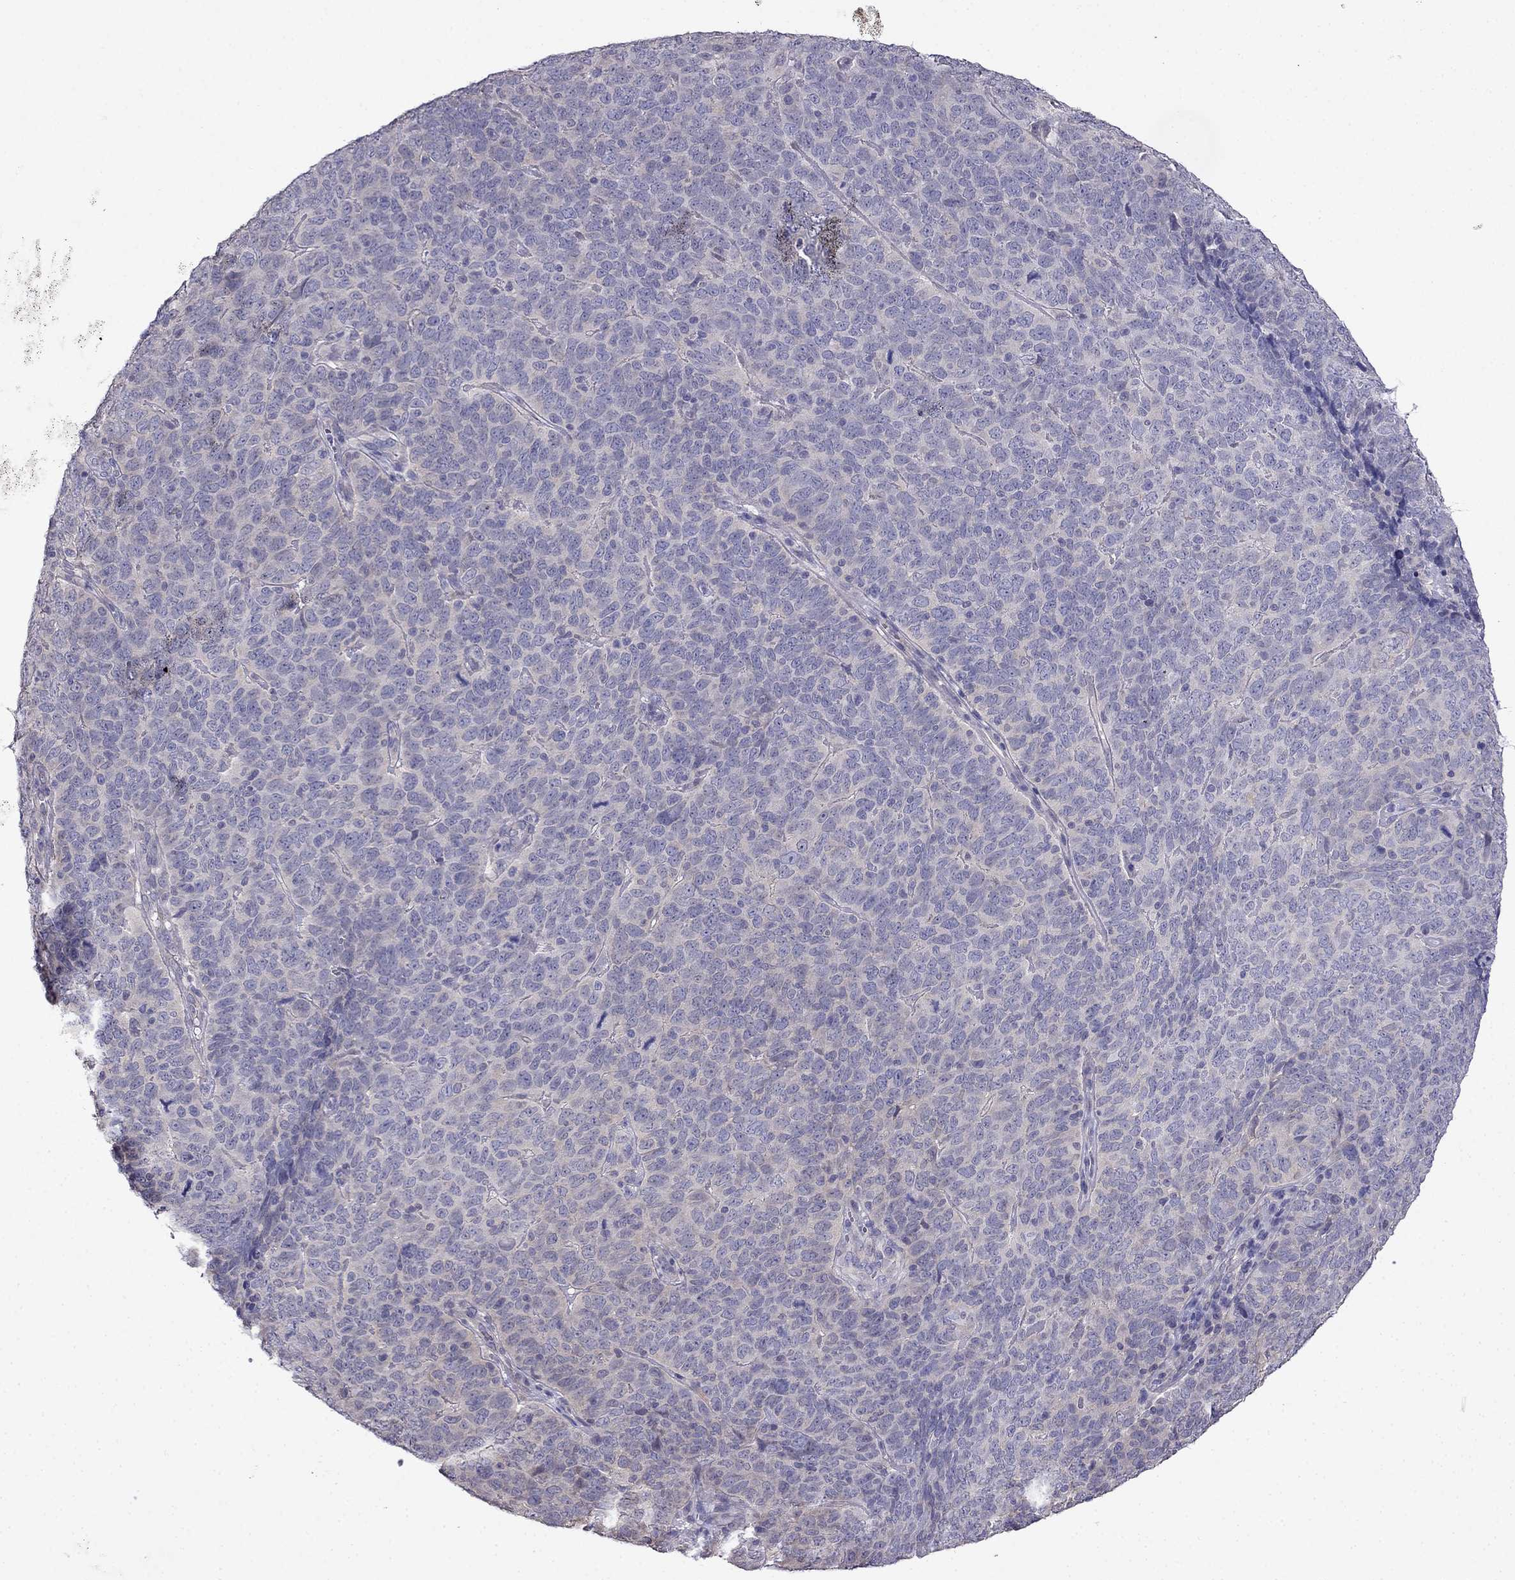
{"staining": {"intensity": "negative", "quantity": "none", "location": "none"}, "tissue": "skin cancer", "cell_type": "Tumor cells", "image_type": "cancer", "snomed": [{"axis": "morphology", "description": "Squamous cell carcinoma, NOS"}, {"axis": "topography", "description": "Skin"}, {"axis": "topography", "description": "Anal"}], "caption": "Skin squamous cell carcinoma was stained to show a protein in brown. There is no significant positivity in tumor cells.", "gene": "SCNN1D", "patient": {"sex": "female", "age": 51}}